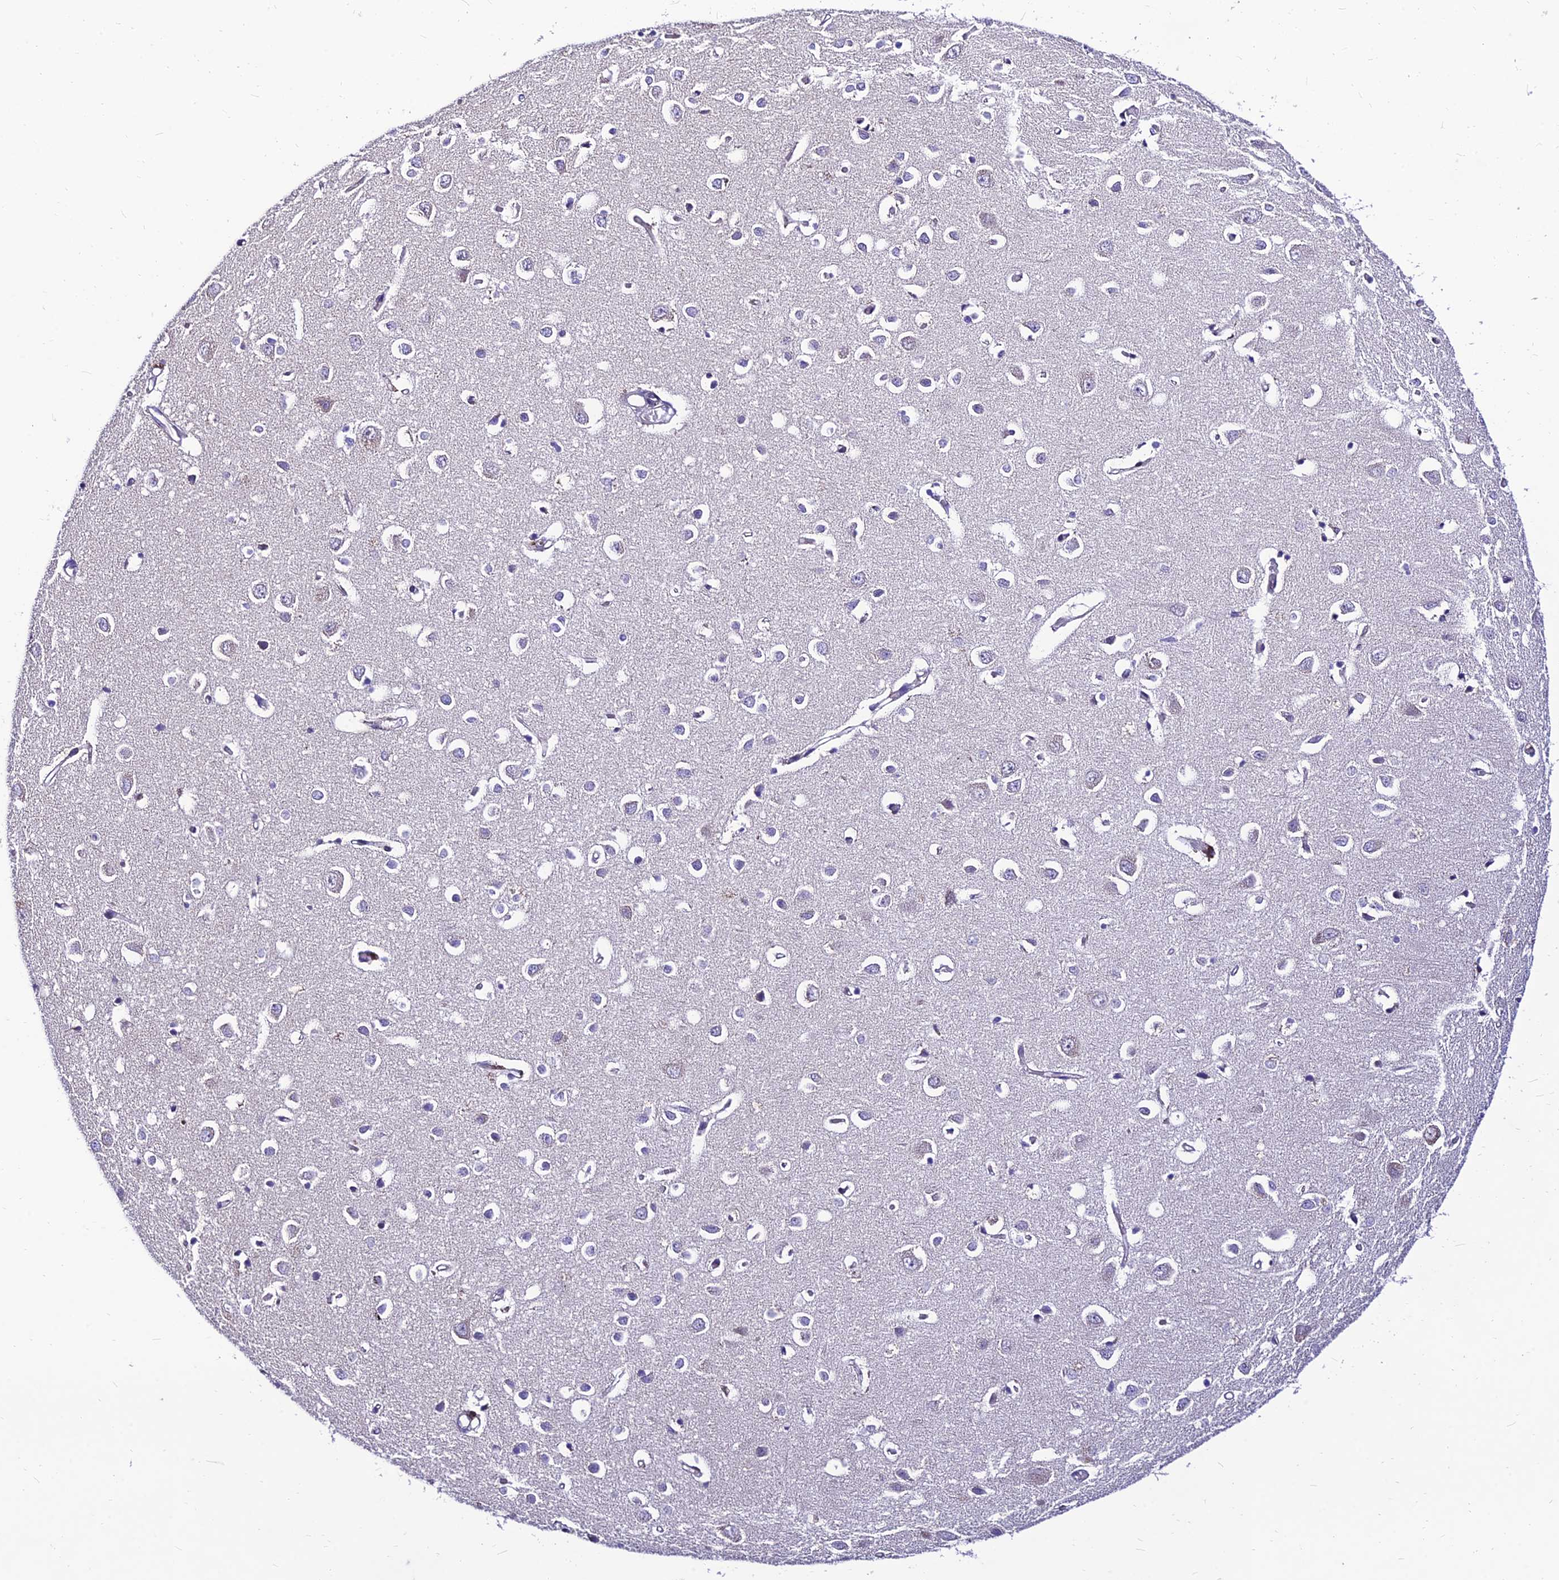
{"staining": {"intensity": "negative", "quantity": "none", "location": "none"}, "tissue": "cerebral cortex", "cell_type": "Endothelial cells", "image_type": "normal", "snomed": [{"axis": "morphology", "description": "Normal tissue, NOS"}, {"axis": "topography", "description": "Cerebral cortex"}], "caption": "The histopathology image demonstrates no staining of endothelial cells in normal cerebral cortex. (Brightfield microscopy of DAB IHC at high magnification).", "gene": "C6orf132", "patient": {"sex": "female", "age": 64}}